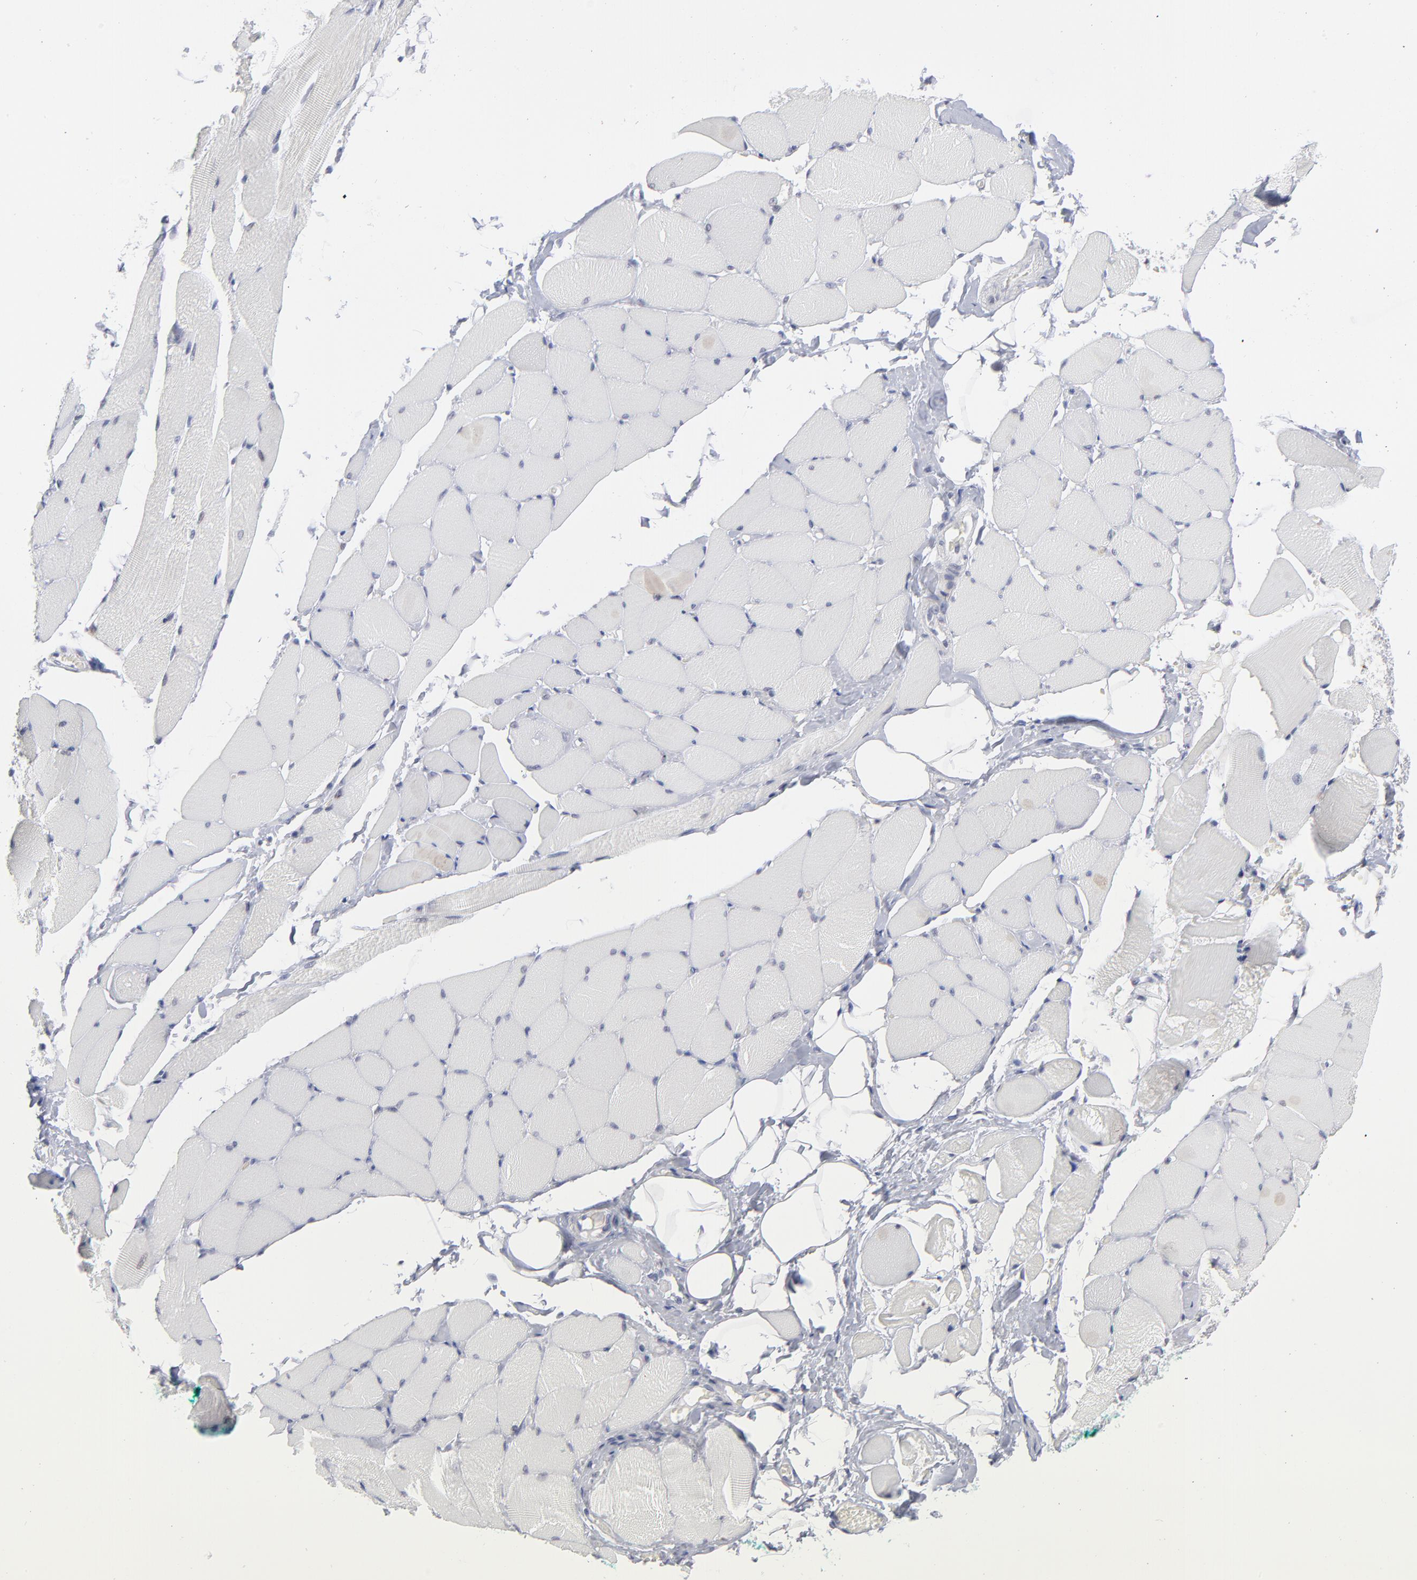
{"staining": {"intensity": "negative", "quantity": "none", "location": "none"}, "tissue": "skeletal muscle", "cell_type": "Myocytes", "image_type": "normal", "snomed": [{"axis": "morphology", "description": "Normal tissue, NOS"}, {"axis": "topography", "description": "Skeletal muscle"}, {"axis": "topography", "description": "Peripheral nerve tissue"}], "caption": "Skeletal muscle stained for a protein using IHC exhibits no staining myocytes.", "gene": "CCR2", "patient": {"sex": "female", "age": 84}}